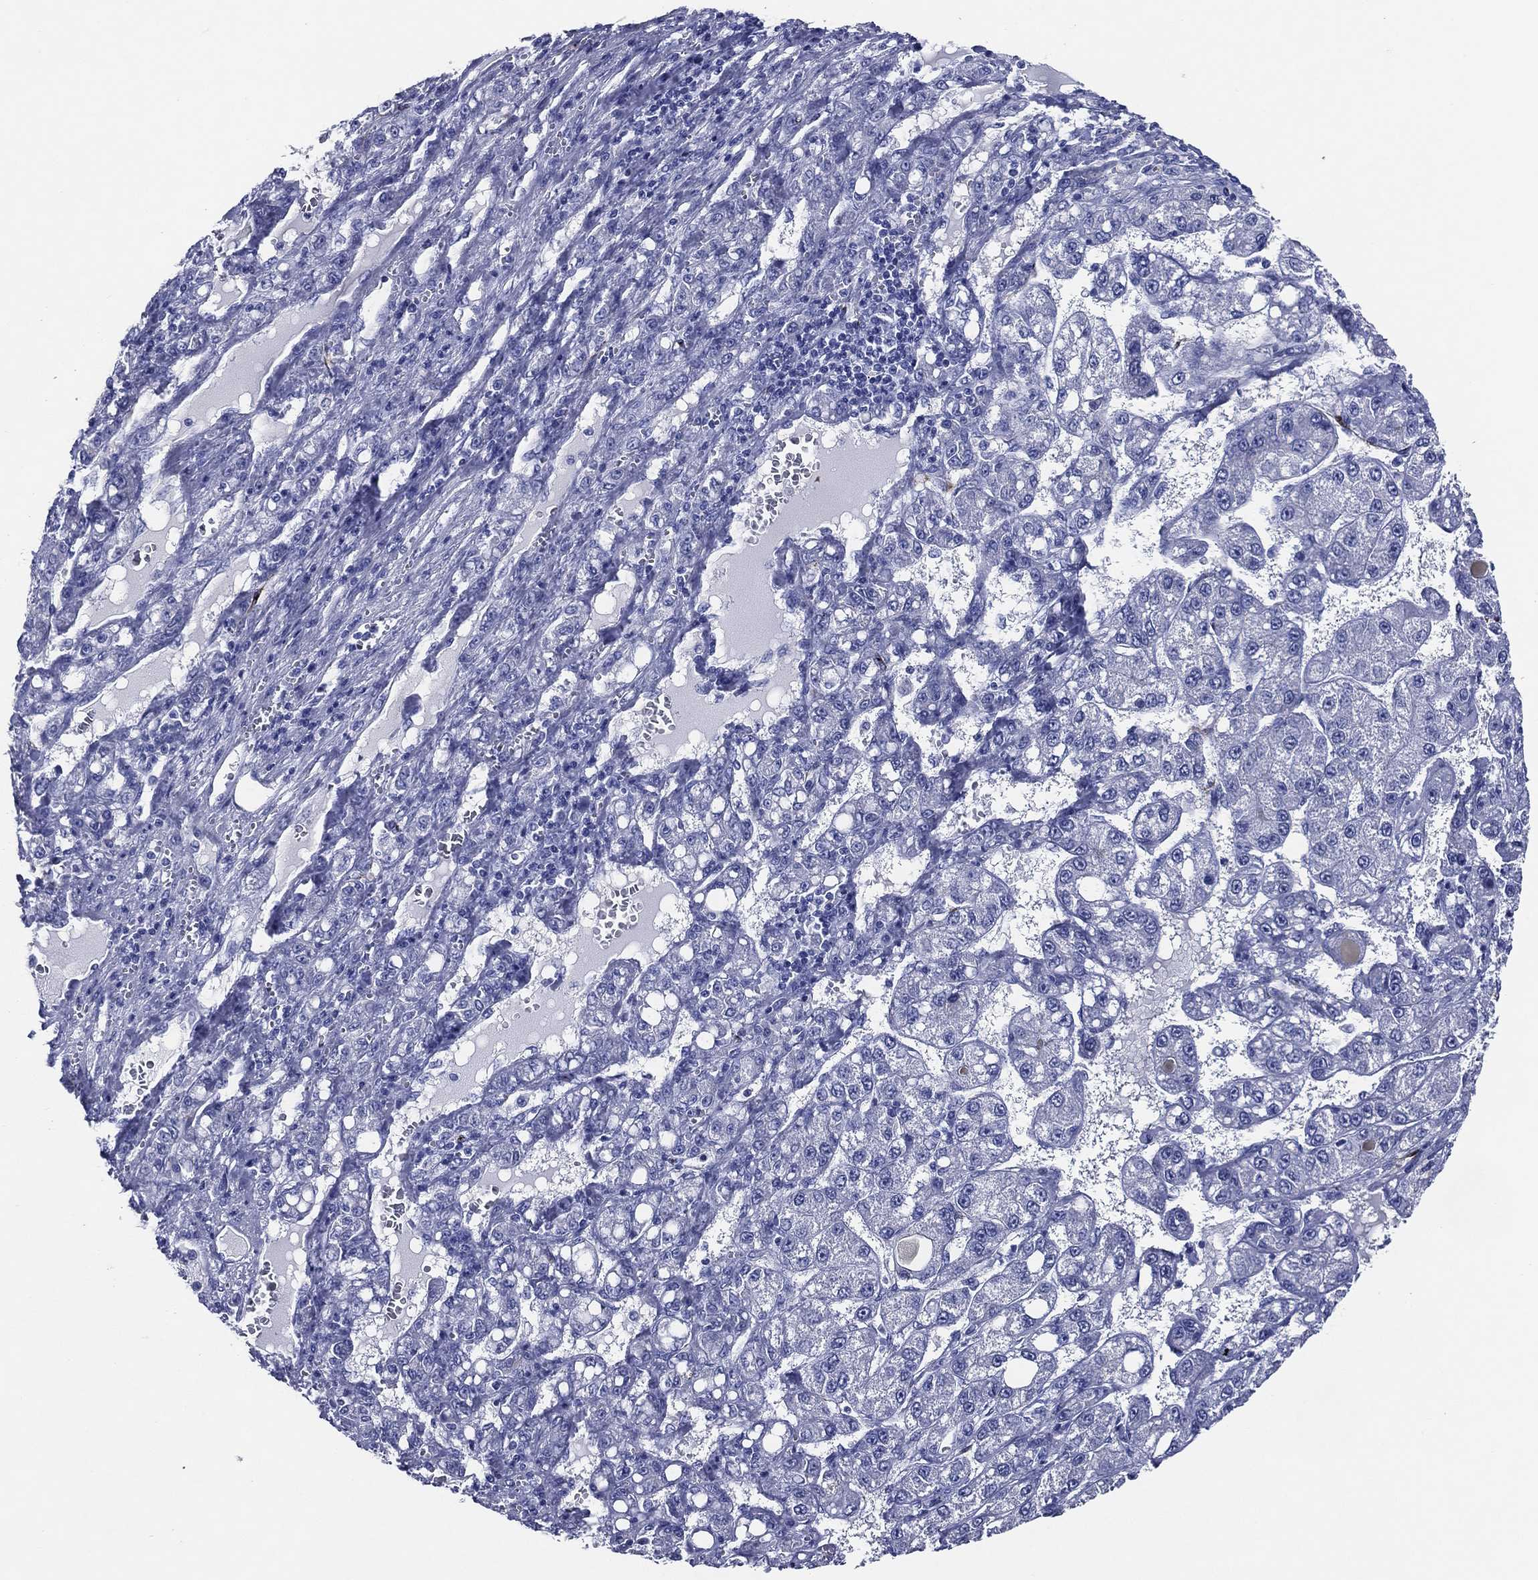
{"staining": {"intensity": "negative", "quantity": "none", "location": "none"}, "tissue": "liver cancer", "cell_type": "Tumor cells", "image_type": "cancer", "snomed": [{"axis": "morphology", "description": "Carcinoma, Hepatocellular, NOS"}, {"axis": "topography", "description": "Liver"}], "caption": "Protein analysis of liver cancer exhibits no significant positivity in tumor cells.", "gene": "ACE2", "patient": {"sex": "female", "age": 65}}